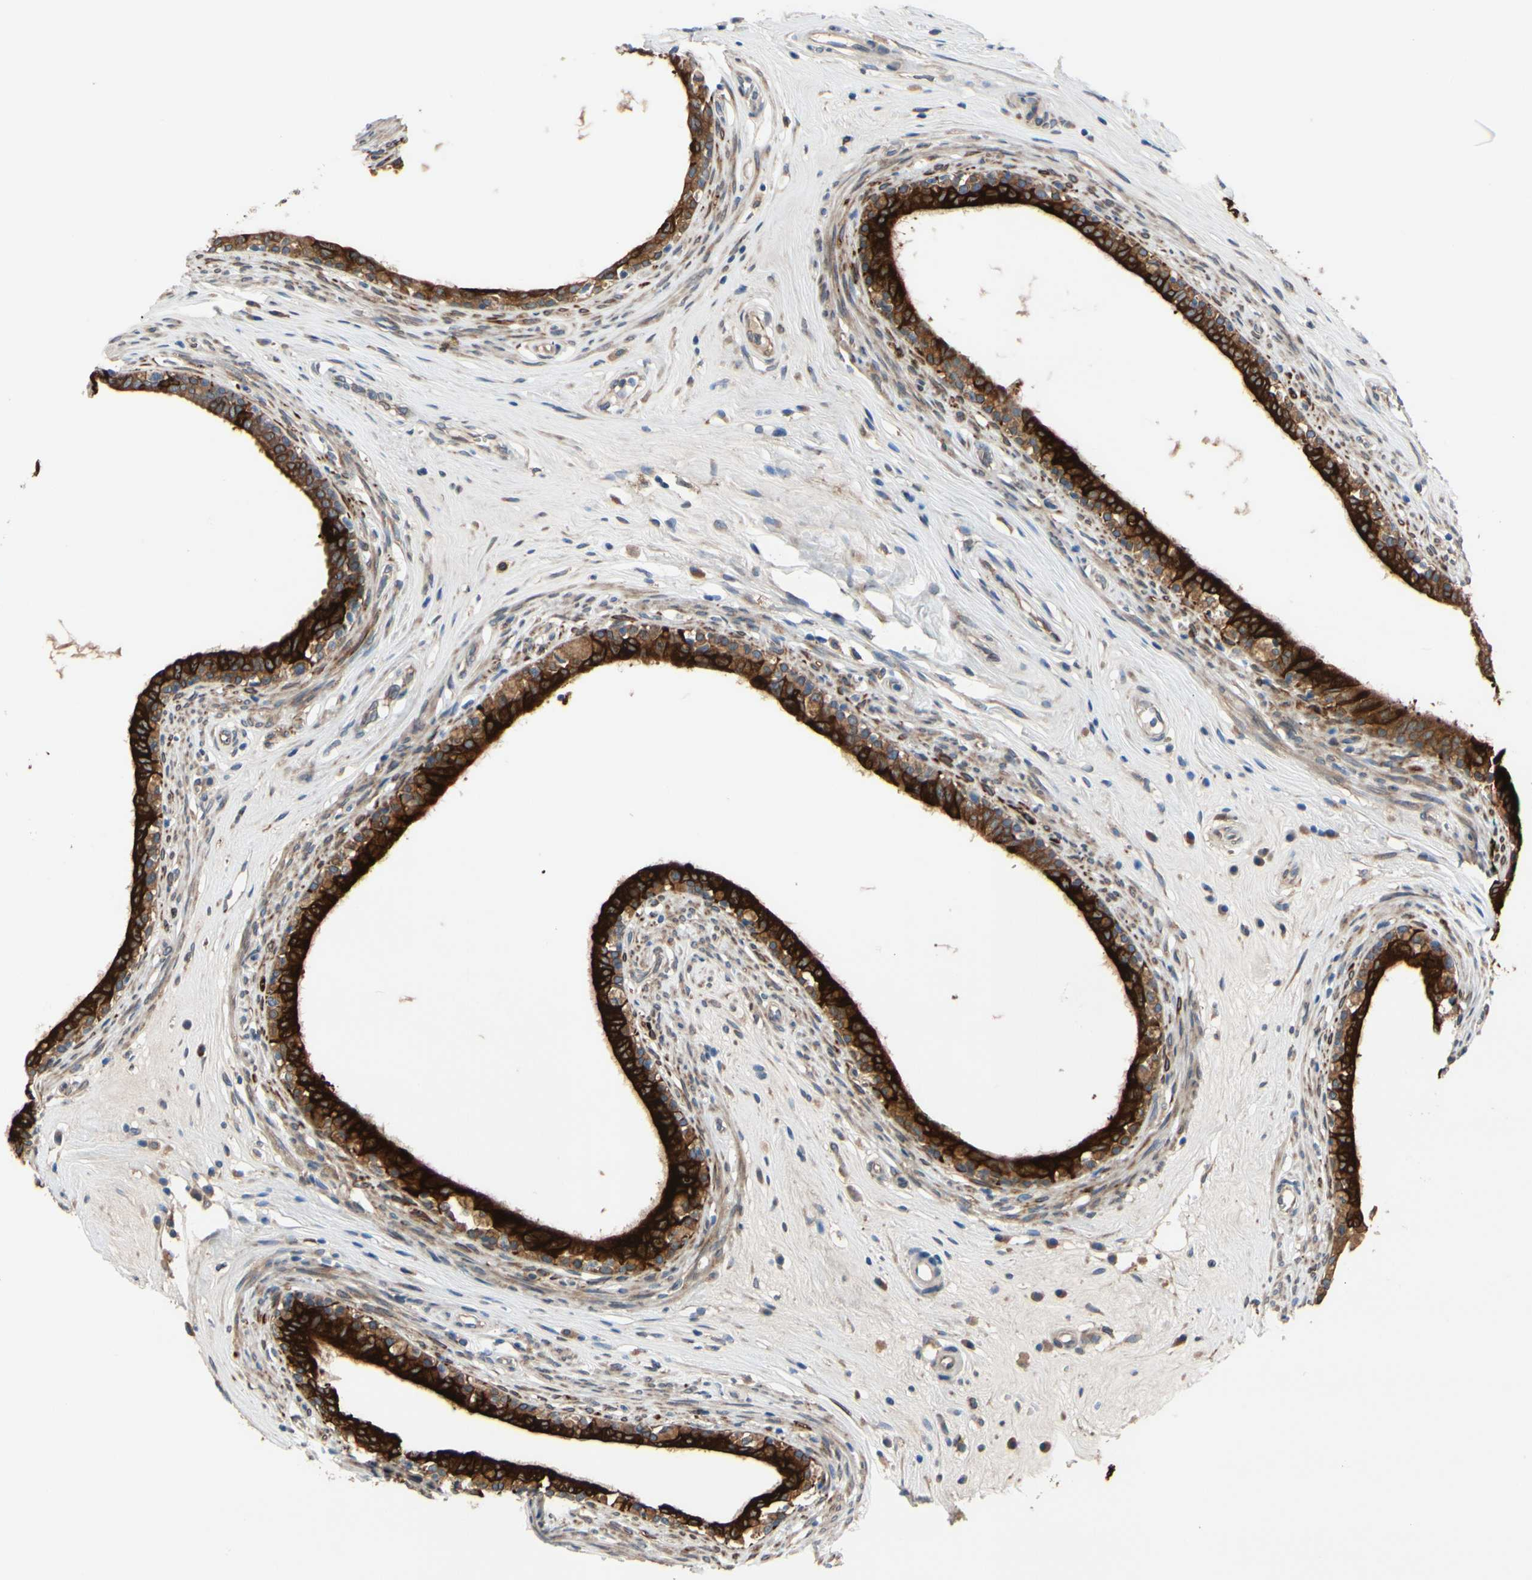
{"staining": {"intensity": "strong", "quantity": ">75%", "location": "cytoplasmic/membranous"}, "tissue": "epididymis", "cell_type": "Glandular cells", "image_type": "normal", "snomed": [{"axis": "morphology", "description": "Normal tissue, NOS"}, {"axis": "morphology", "description": "Inflammation, NOS"}, {"axis": "topography", "description": "Epididymis"}], "caption": "Benign epididymis displays strong cytoplasmic/membranous staining in about >75% of glandular cells, visualized by immunohistochemistry.", "gene": "PRXL2A", "patient": {"sex": "male", "age": 84}}